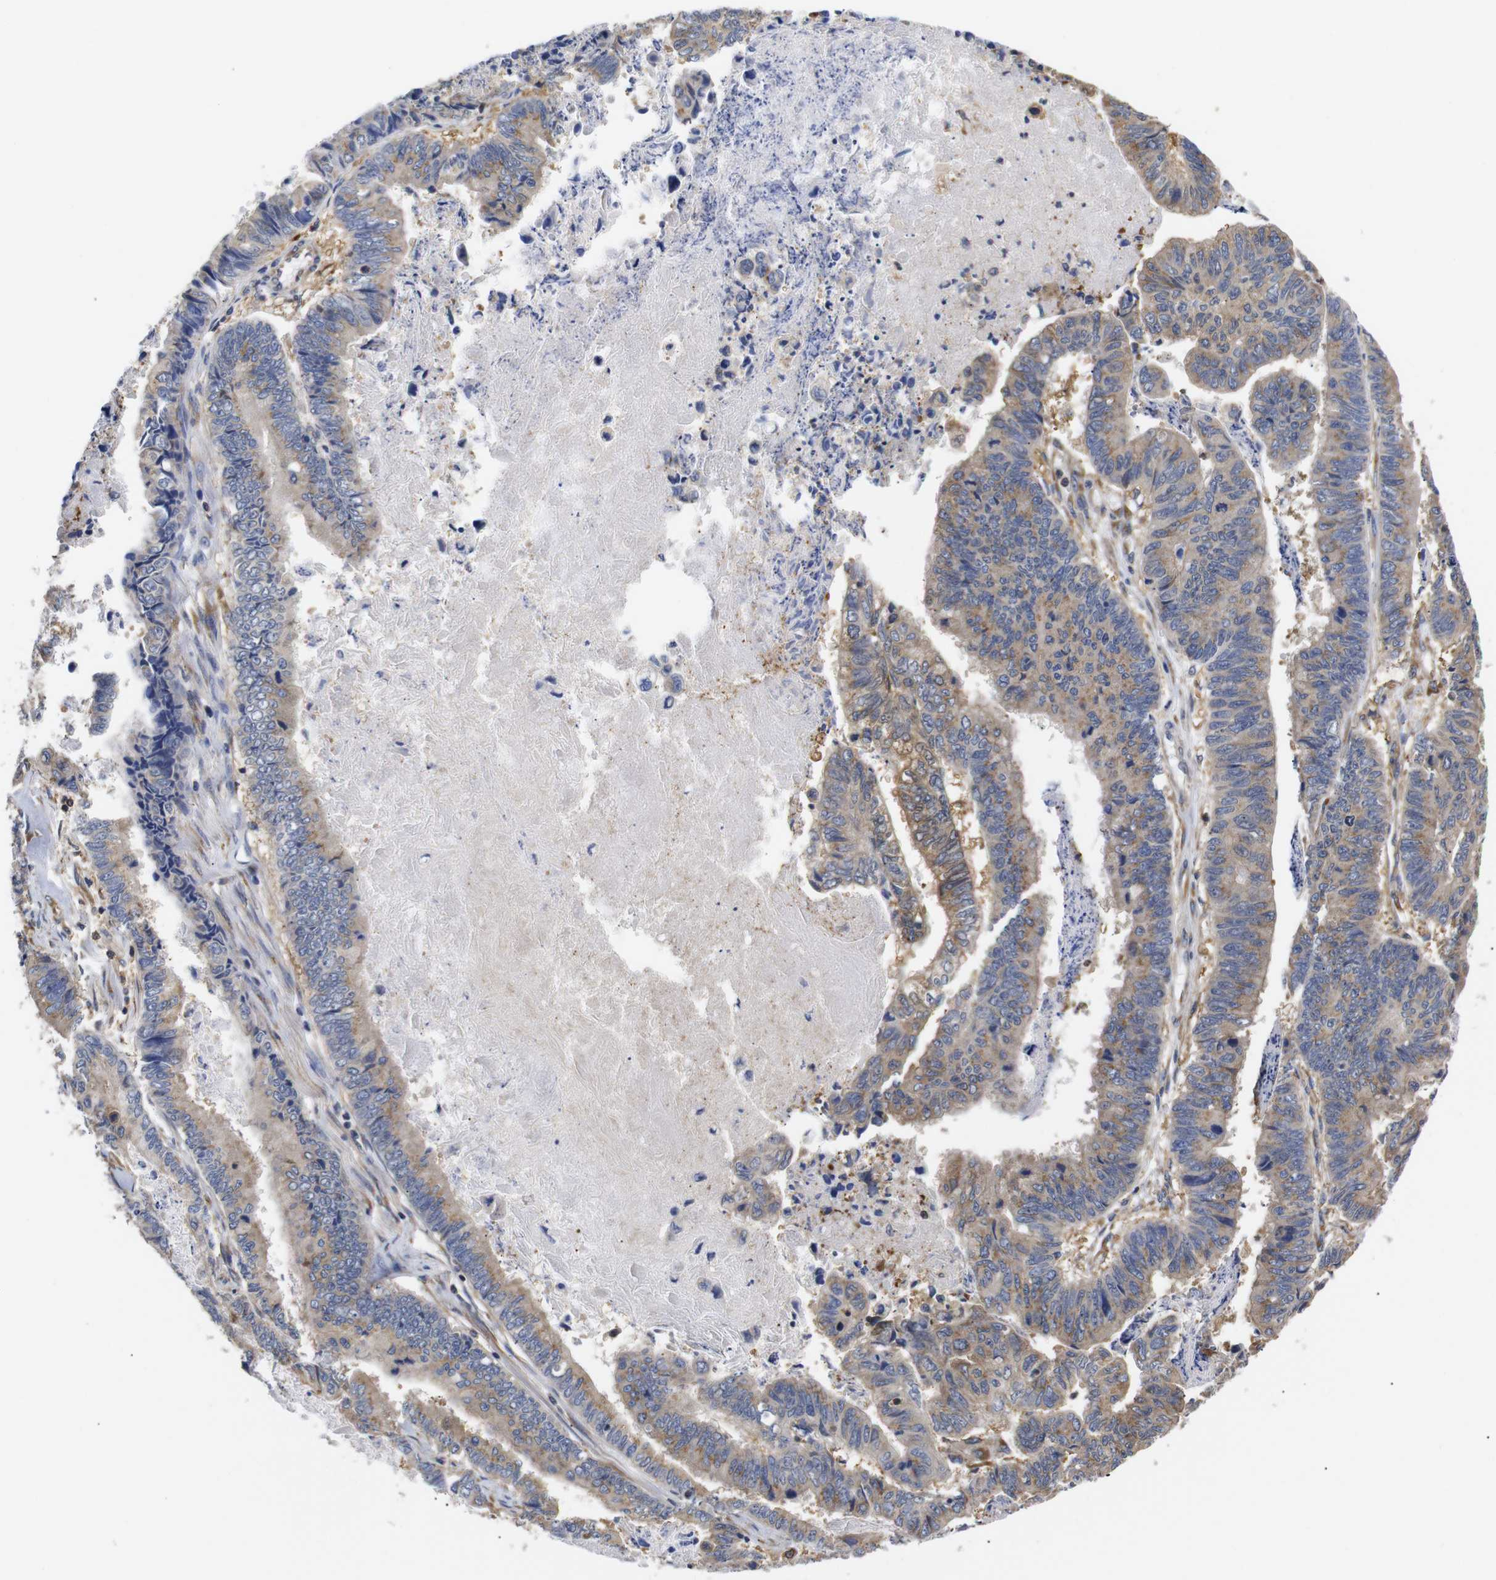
{"staining": {"intensity": "weak", "quantity": ">75%", "location": "cytoplasmic/membranous"}, "tissue": "stomach cancer", "cell_type": "Tumor cells", "image_type": "cancer", "snomed": [{"axis": "morphology", "description": "Adenocarcinoma, NOS"}, {"axis": "topography", "description": "Stomach, lower"}], "caption": "Stomach cancer (adenocarcinoma) was stained to show a protein in brown. There is low levels of weak cytoplasmic/membranous staining in approximately >75% of tumor cells.", "gene": "LRRCC1", "patient": {"sex": "male", "age": 77}}